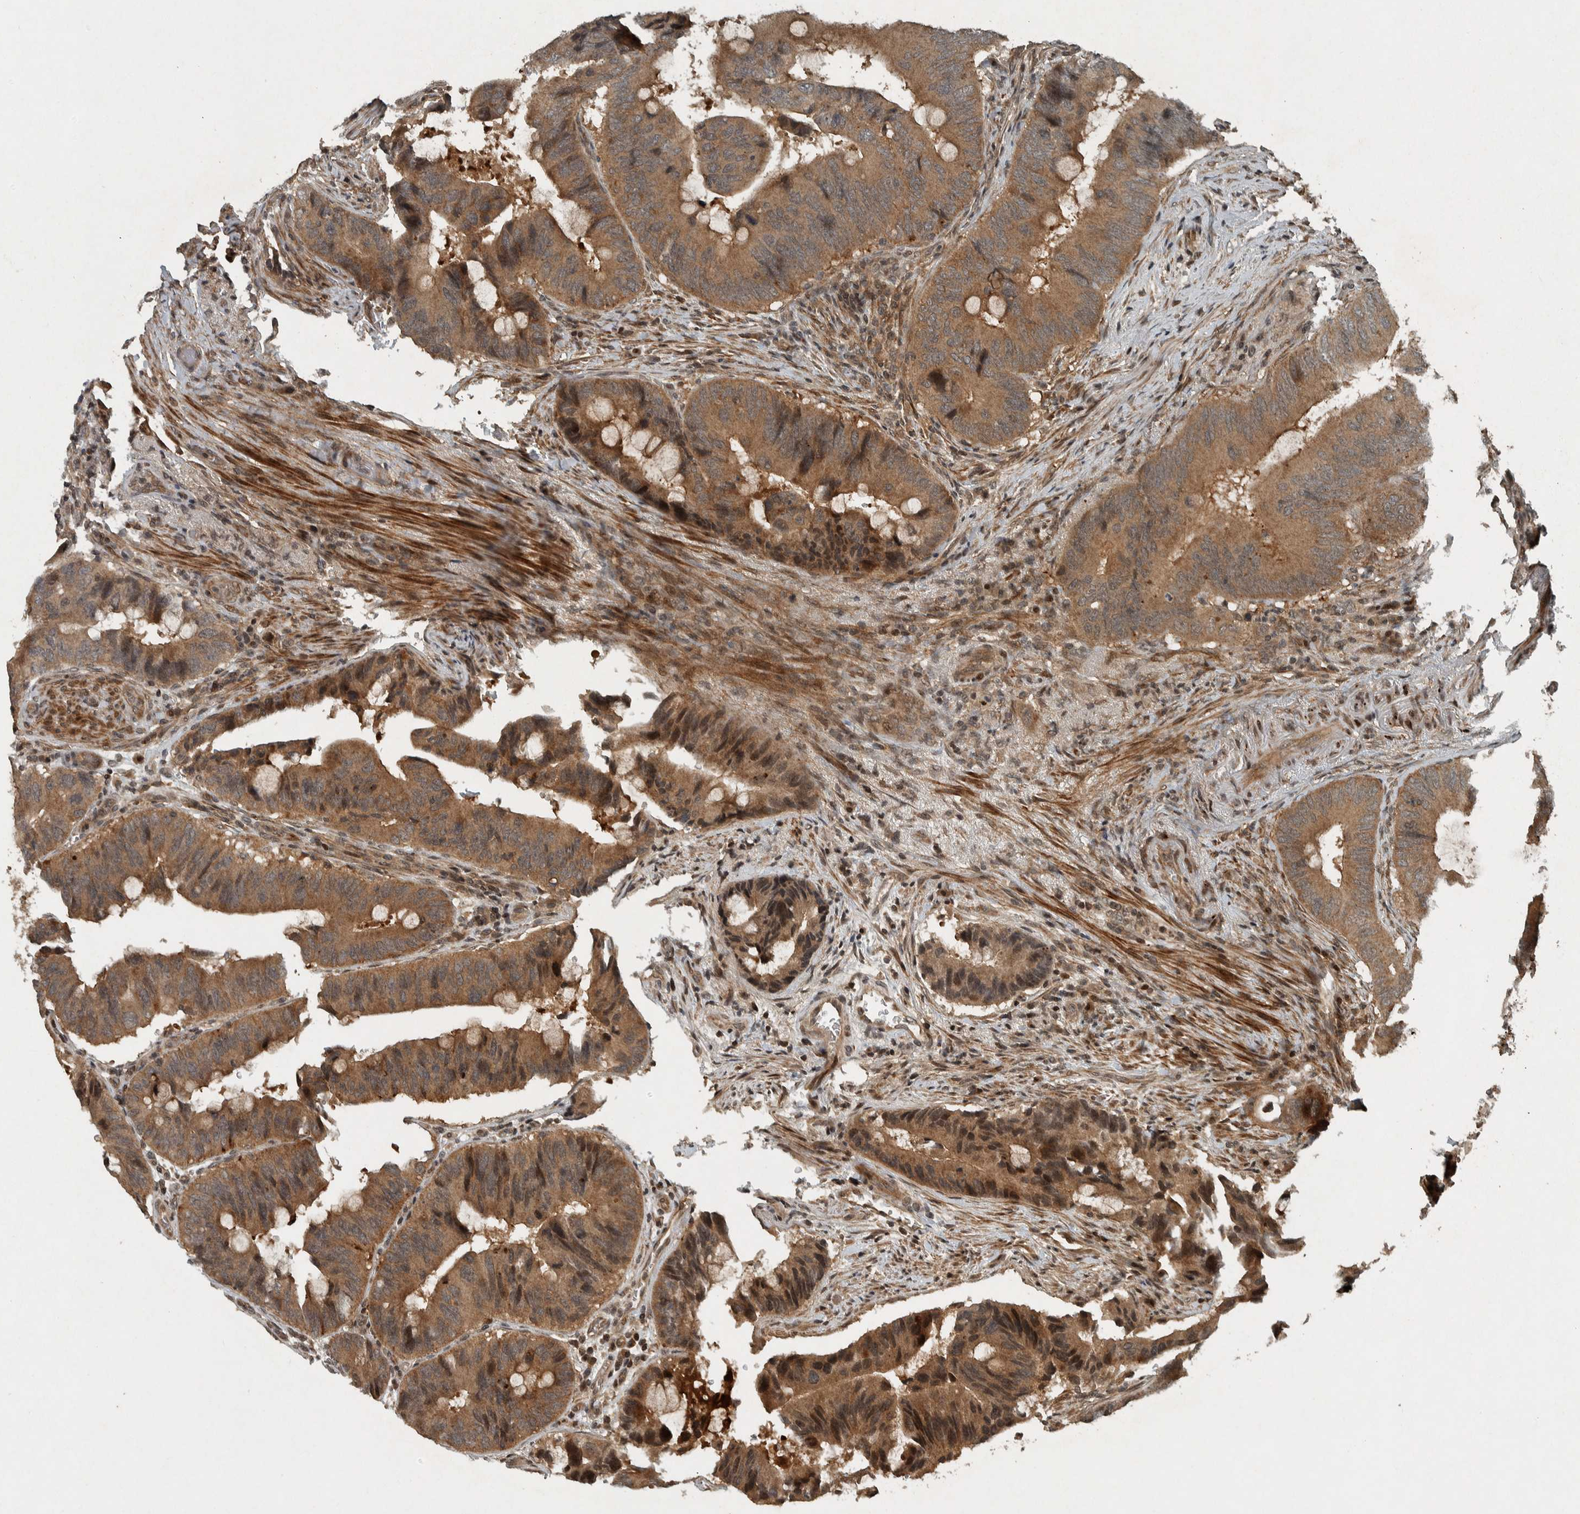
{"staining": {"intensity": "moderate", "quantity": ">75%", "location": "cytoplasmic/membranous"}, "tissue": "colorectal cancer", "cell_type": "Tumor cells", "image_type": "cancer", "snomed": [{"axis": "morphology", "description": "Adenocarcinoma, NOS"}, {"axis": "topography", "description": "Colon"}], "caption": "Tumor cells reveal moderate cytoplasmic/membranous staining in about >75% of cells in colorectal cancer.", "gene": "KIFAP3", "patient": {"sex": "male", "age": 71}}